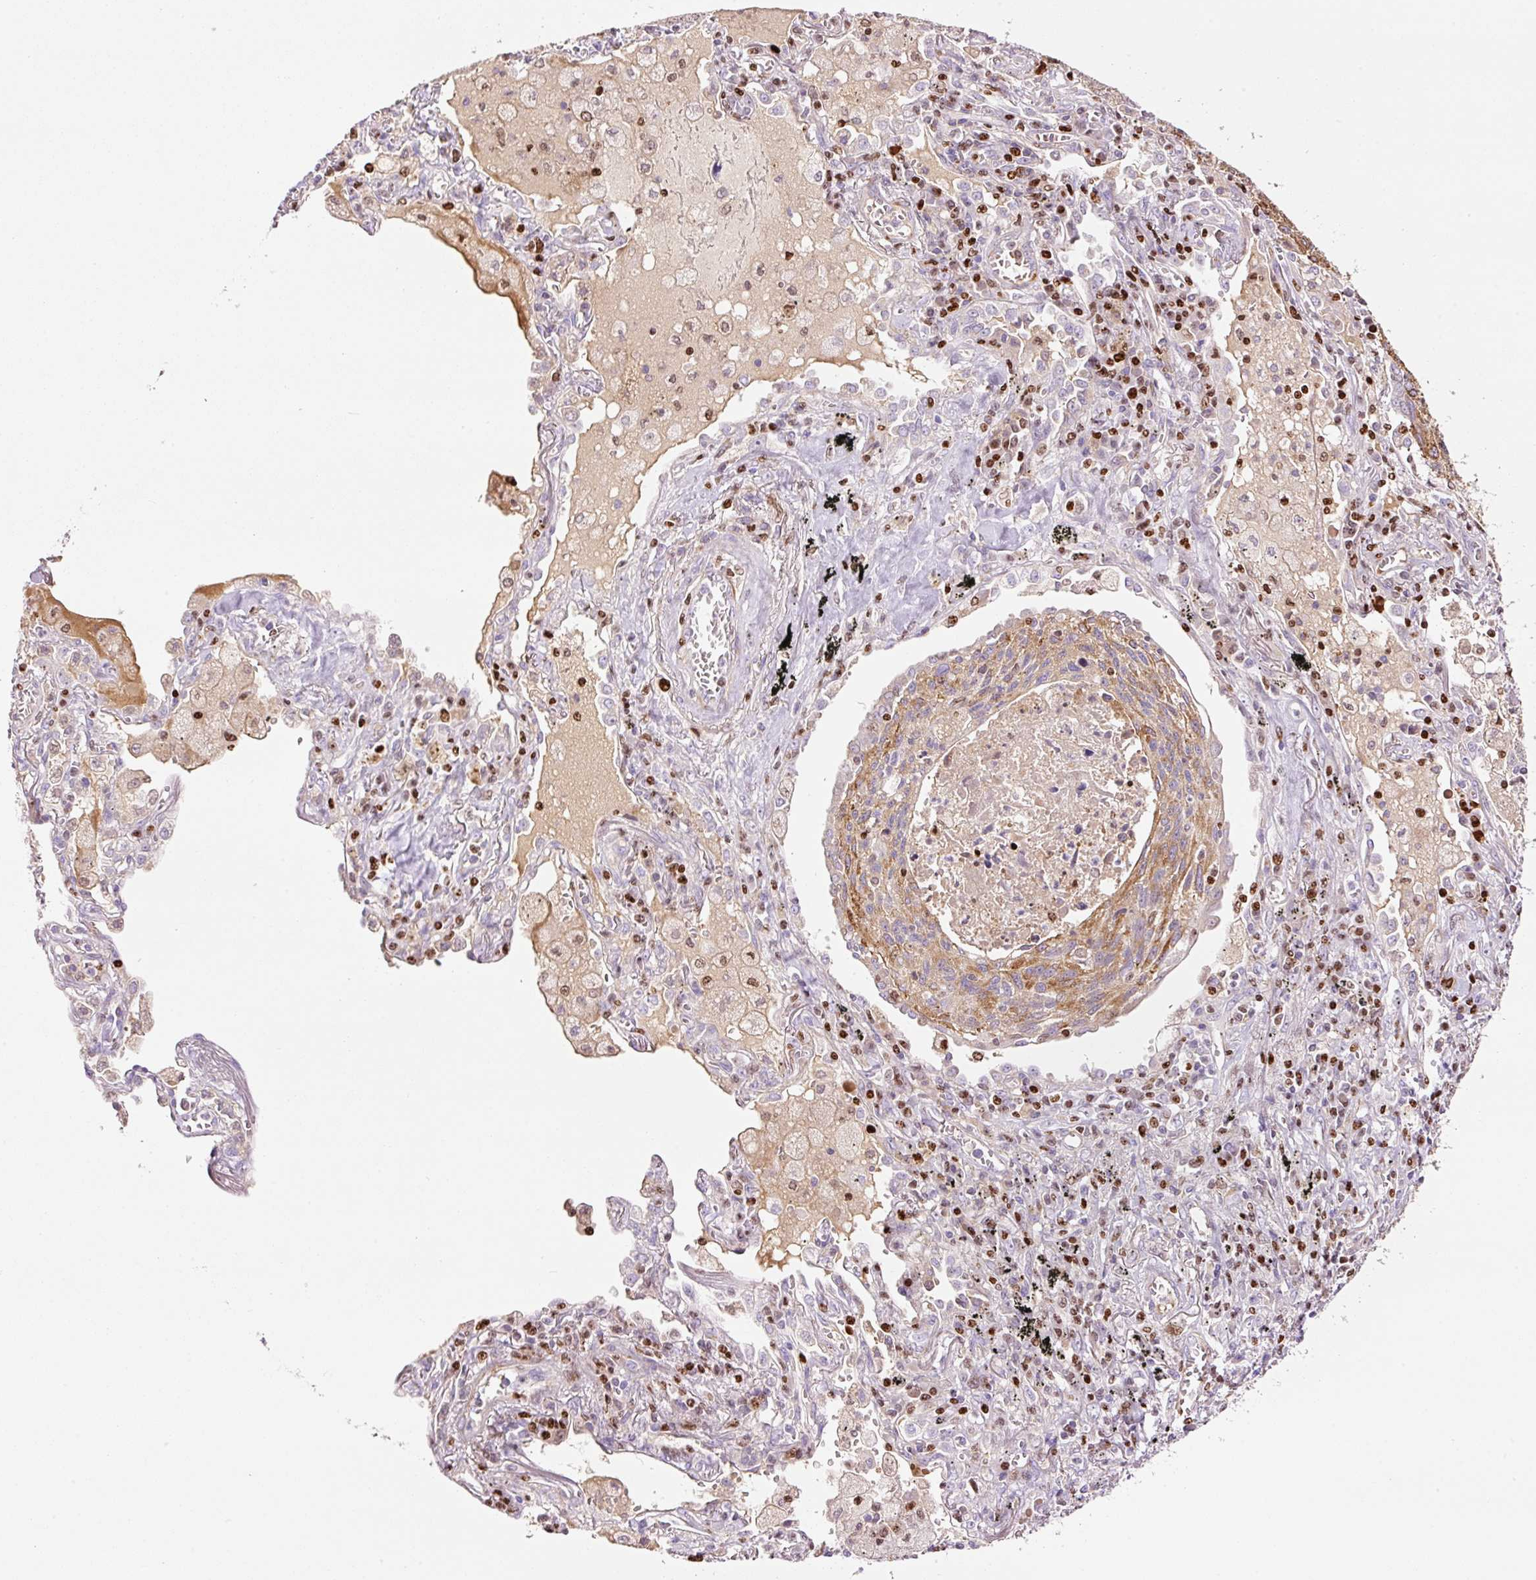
{"staining": {"intensity": "moderate", "quantity": ">75%", "location": "cytoplasmic/membranous,nuclear"}, "tissue": "lung cancer", "cell_type": "Tumor cells", "image_type": "cancer", "snomed": [{"axis": "morphology", "description": "Squamous cell carcinoma, NOS"}, {"axis": "topography", "description": "Lung"}], "caption": "Lung cancer (squamous cell carcinoma) tissue demonstrates moderate cytoplasmic/membranous and nuclear expression in about >75% of tumor cells", "gene": "TMEM8B", "patient": {"sex": "female", "age": 66}}